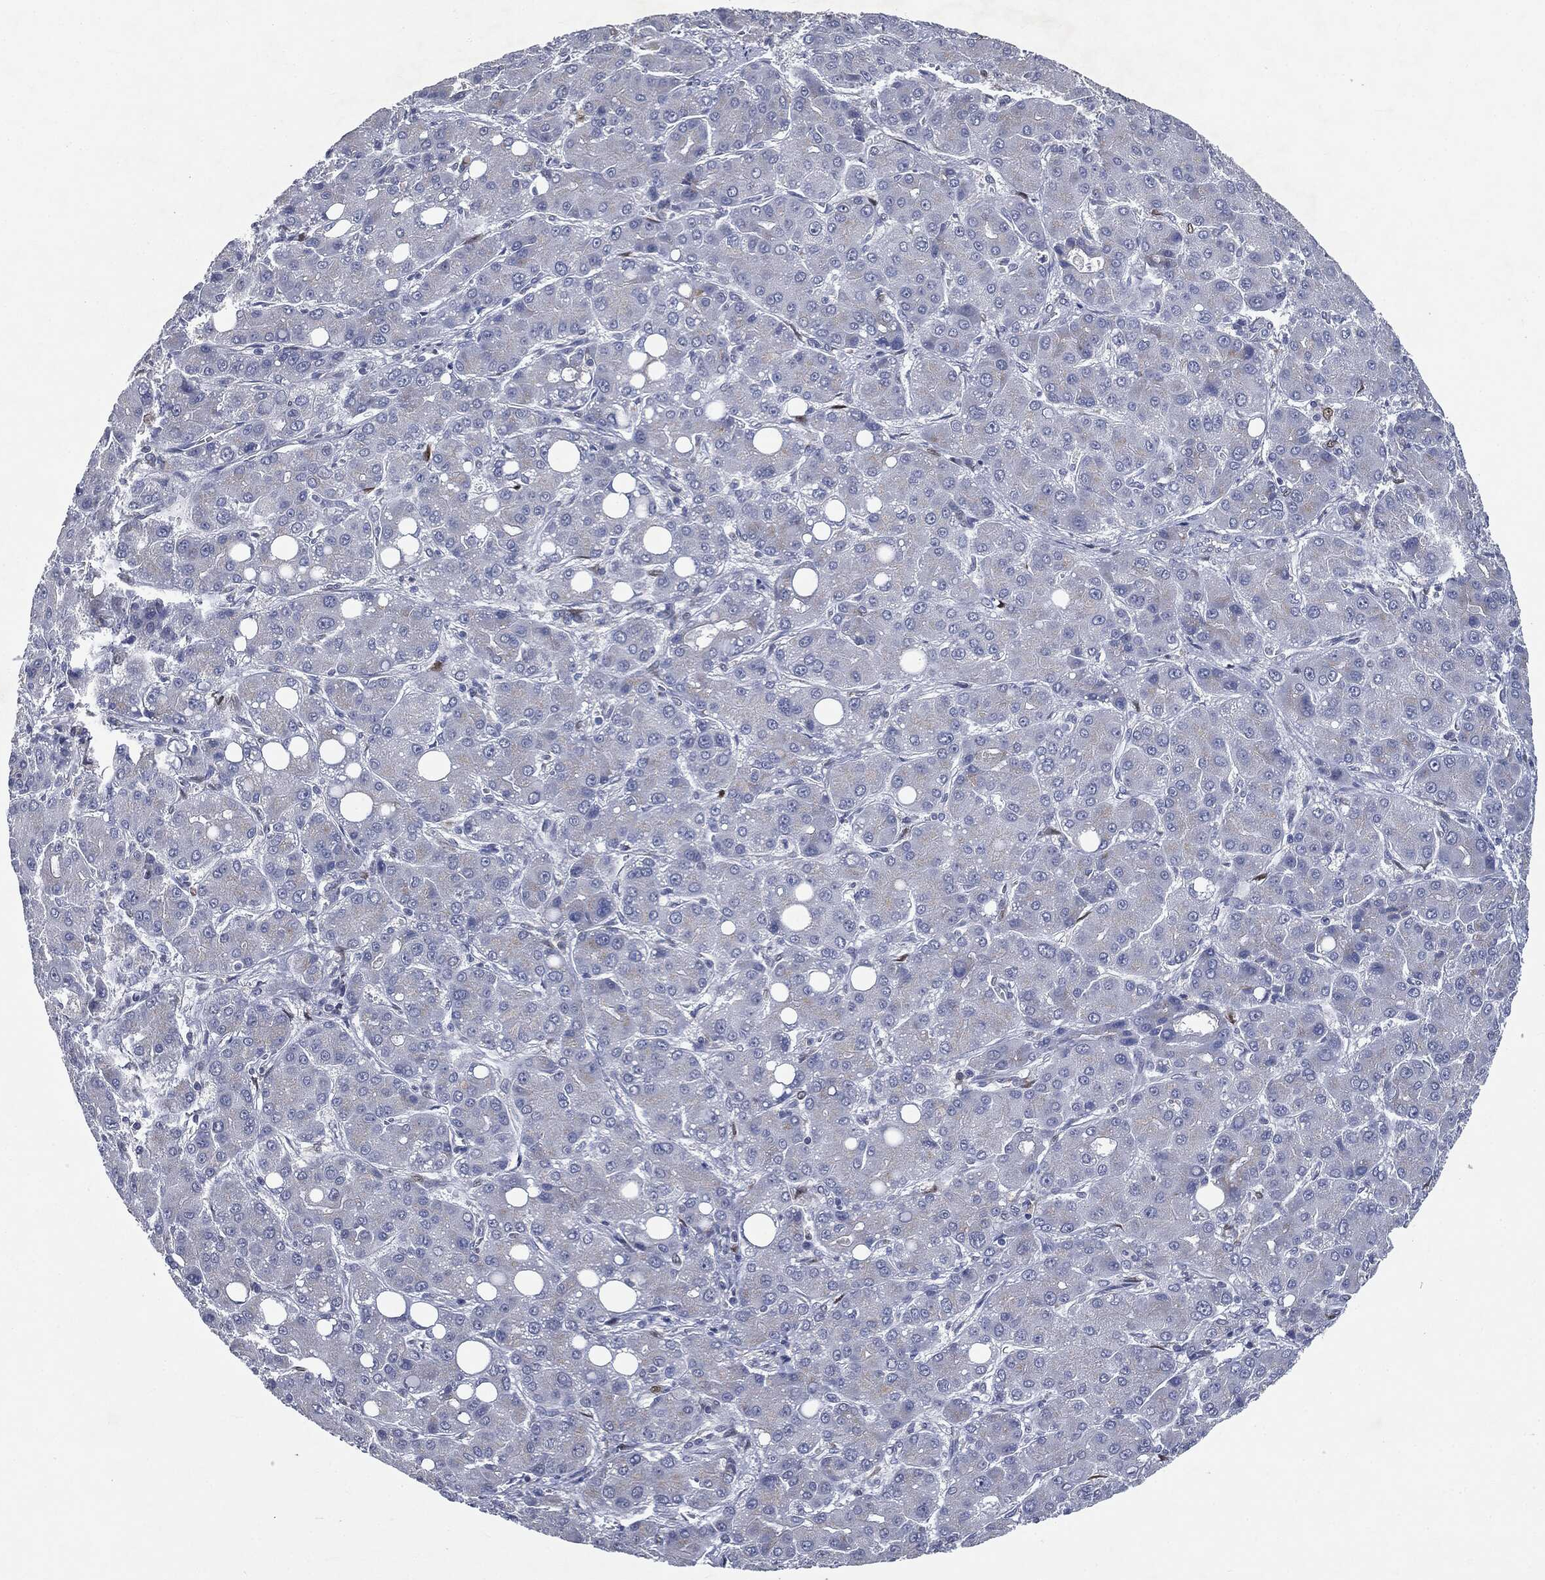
{"staining": {"intensity": "negative", "quantity": "none", "location": "none"}, "tissue": "liver cancer", "cell_type": "Tumor cells", "image_type": "cancer", "snomed": [{"axis": "morphology", "description": "Carcinoma, Hepatocellular, NOS"}, {"axis": "topography", "description": "Liver"}], "caption": "This is an IHC image of human liver cancer (hepatocellular carcinoma). There is no staining in tumor cells.", "gene": "CASD1", "patient": {"sex": "male", "age": 55}}